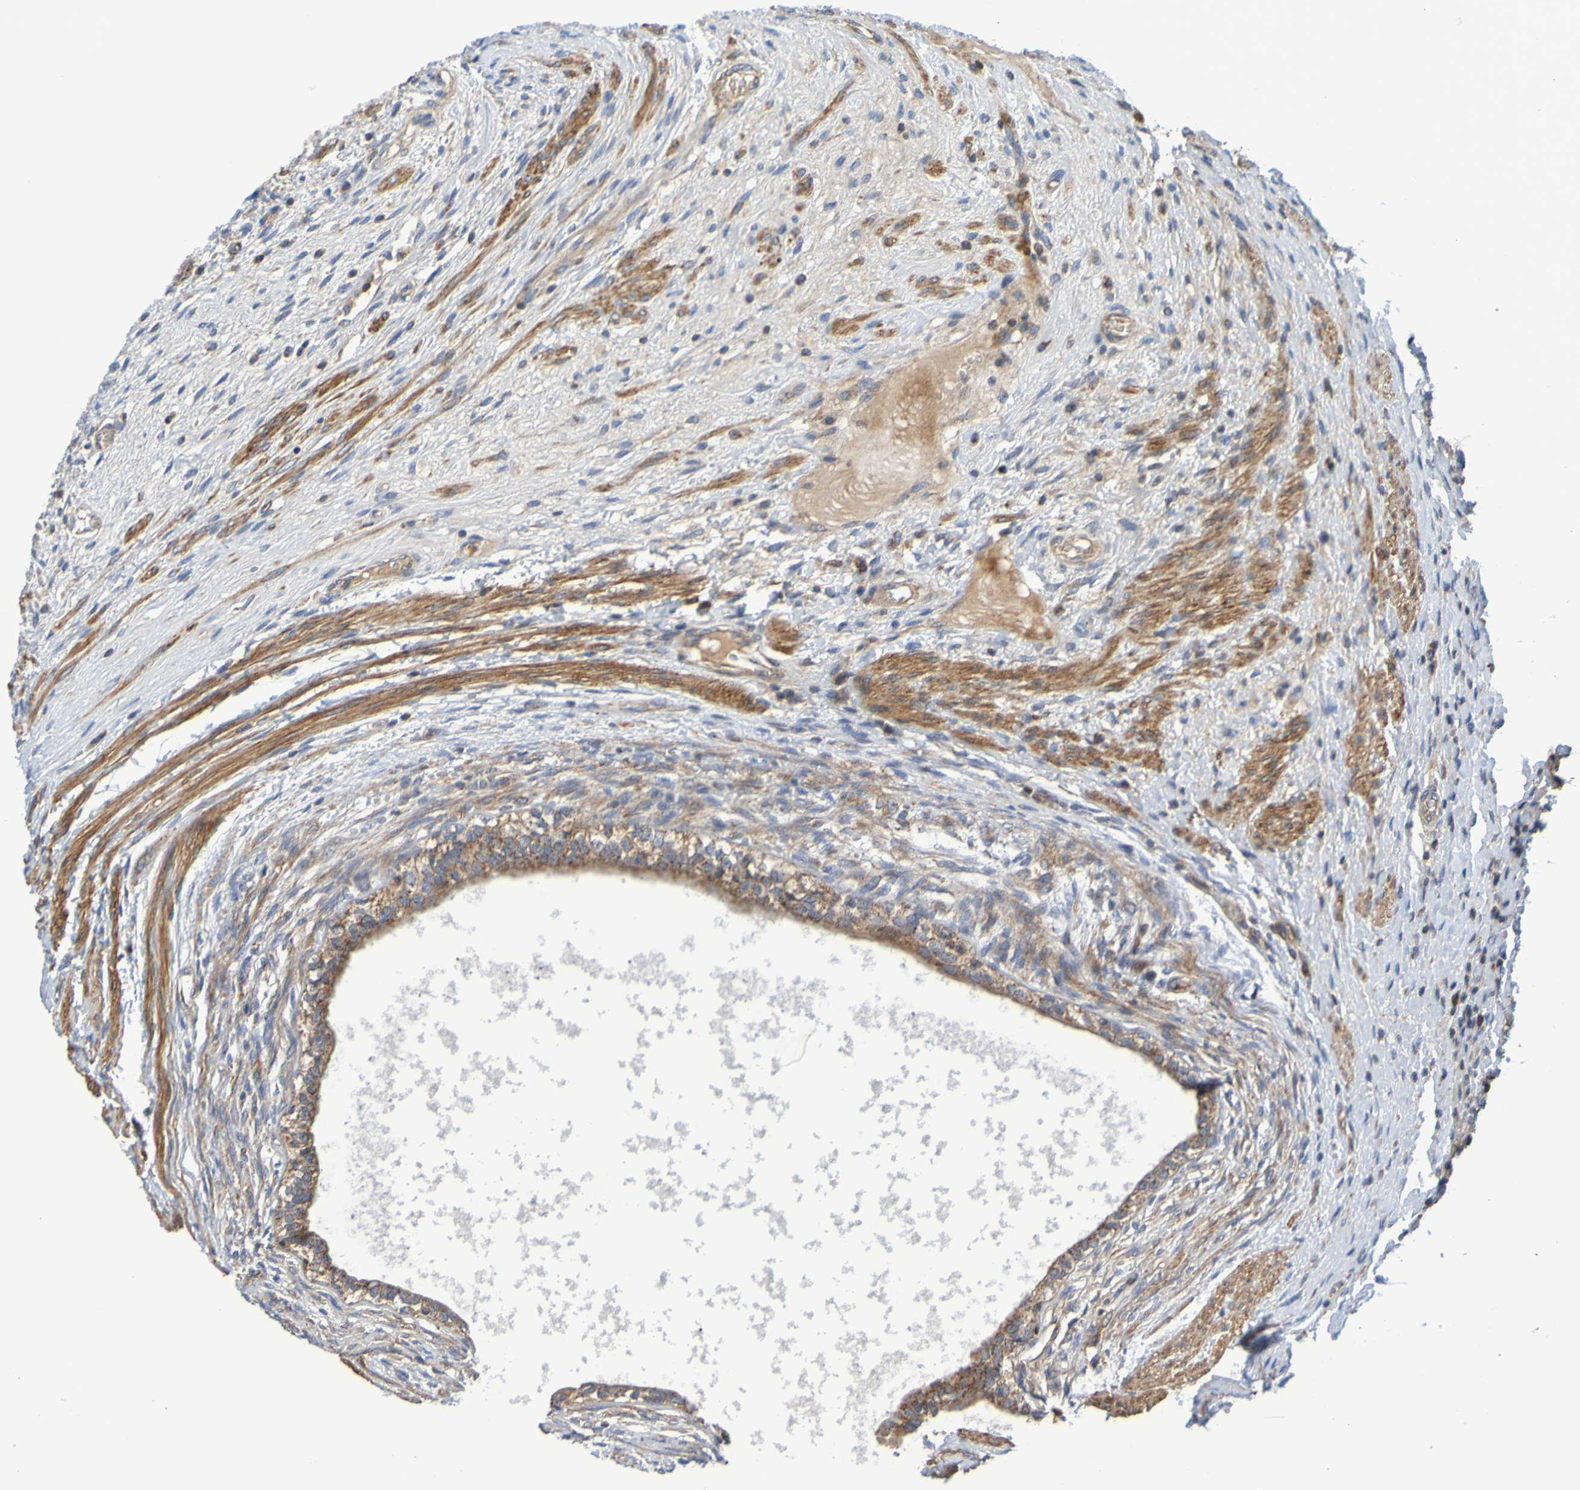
{"staining": {"intensity": "moderate", "quantity": ">75%", "location": "cytoplasmic/membranous"}, "tissue": "testis cancer", "cell_type": "Tumor cells", "image_type": "cancer", "snomed": [{"axis": "morphology", "description": "Carcinoma, Embryonal, NOS"}, {"axis": "topography", "description": "Testis"}], "caption": "Human testis cancer stained for a protein (brown) reveals moderate cytoplasmic/membranous positive positivity in approximately >75% of tumor cells.", "gene": "CCDC51", "patient": {"sex": "male", "age": 26}}